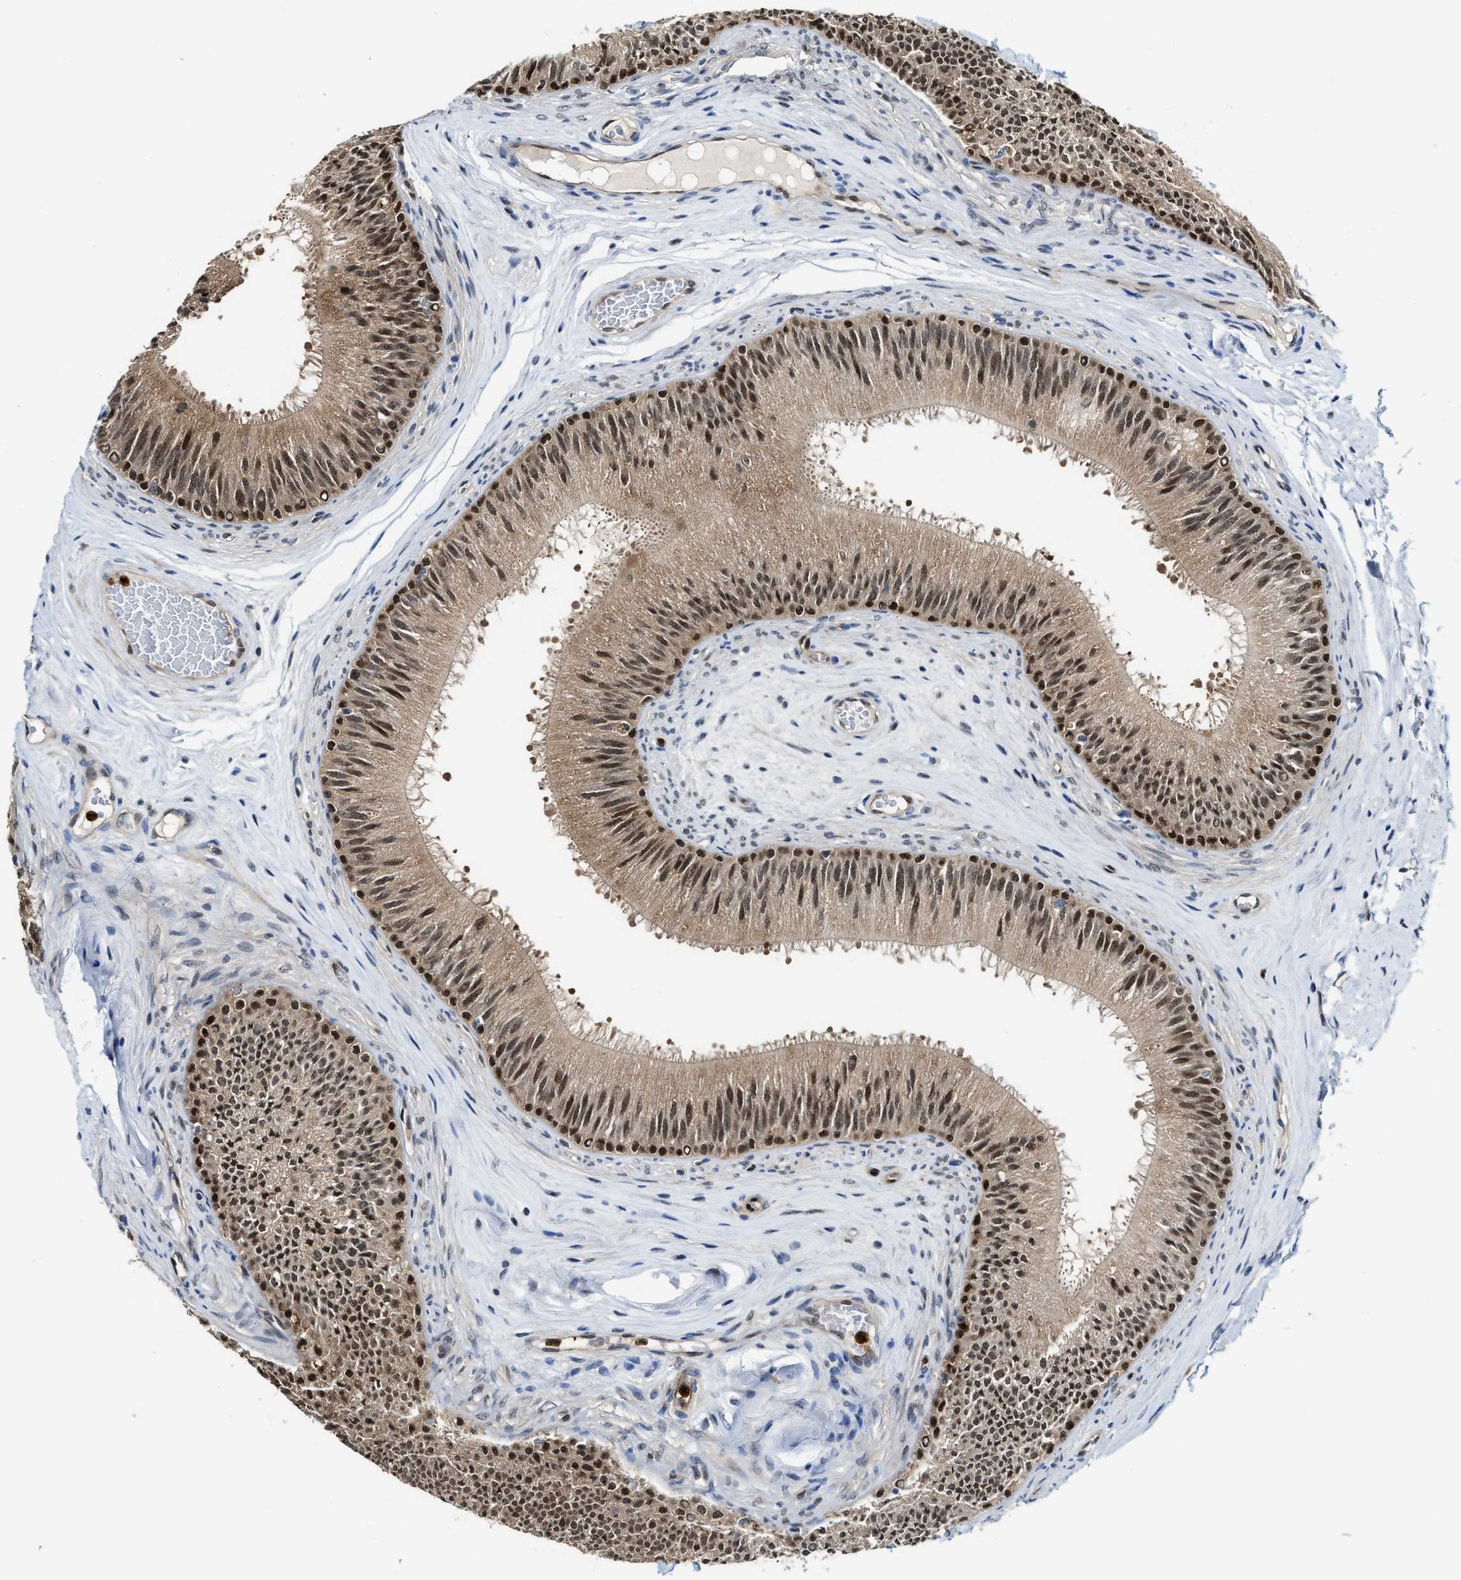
{"staining": {"intensity": "strong", "quantity": ">75%", "location": "cytoplasmic/membranous,nuclear"}, "tissue": "epididymis", "cell_type": "Glandular cells", "image_type": "normal", "snomed": [{"axis": "morphology", "description": "Normal tissue, NOS"}, {"axis": "topography", "description": "Testis"}, {"axis": "topography", "description": "Epididymis"}], "caption": "Glandular cells demonstrate high levels of strong cytoplasmic/membranous,nuclear staining in approximately >75% of cells in unremarkable human epididymis.", "gene": "LTA4H", "patient": {"sex": "male", "age": 36}}